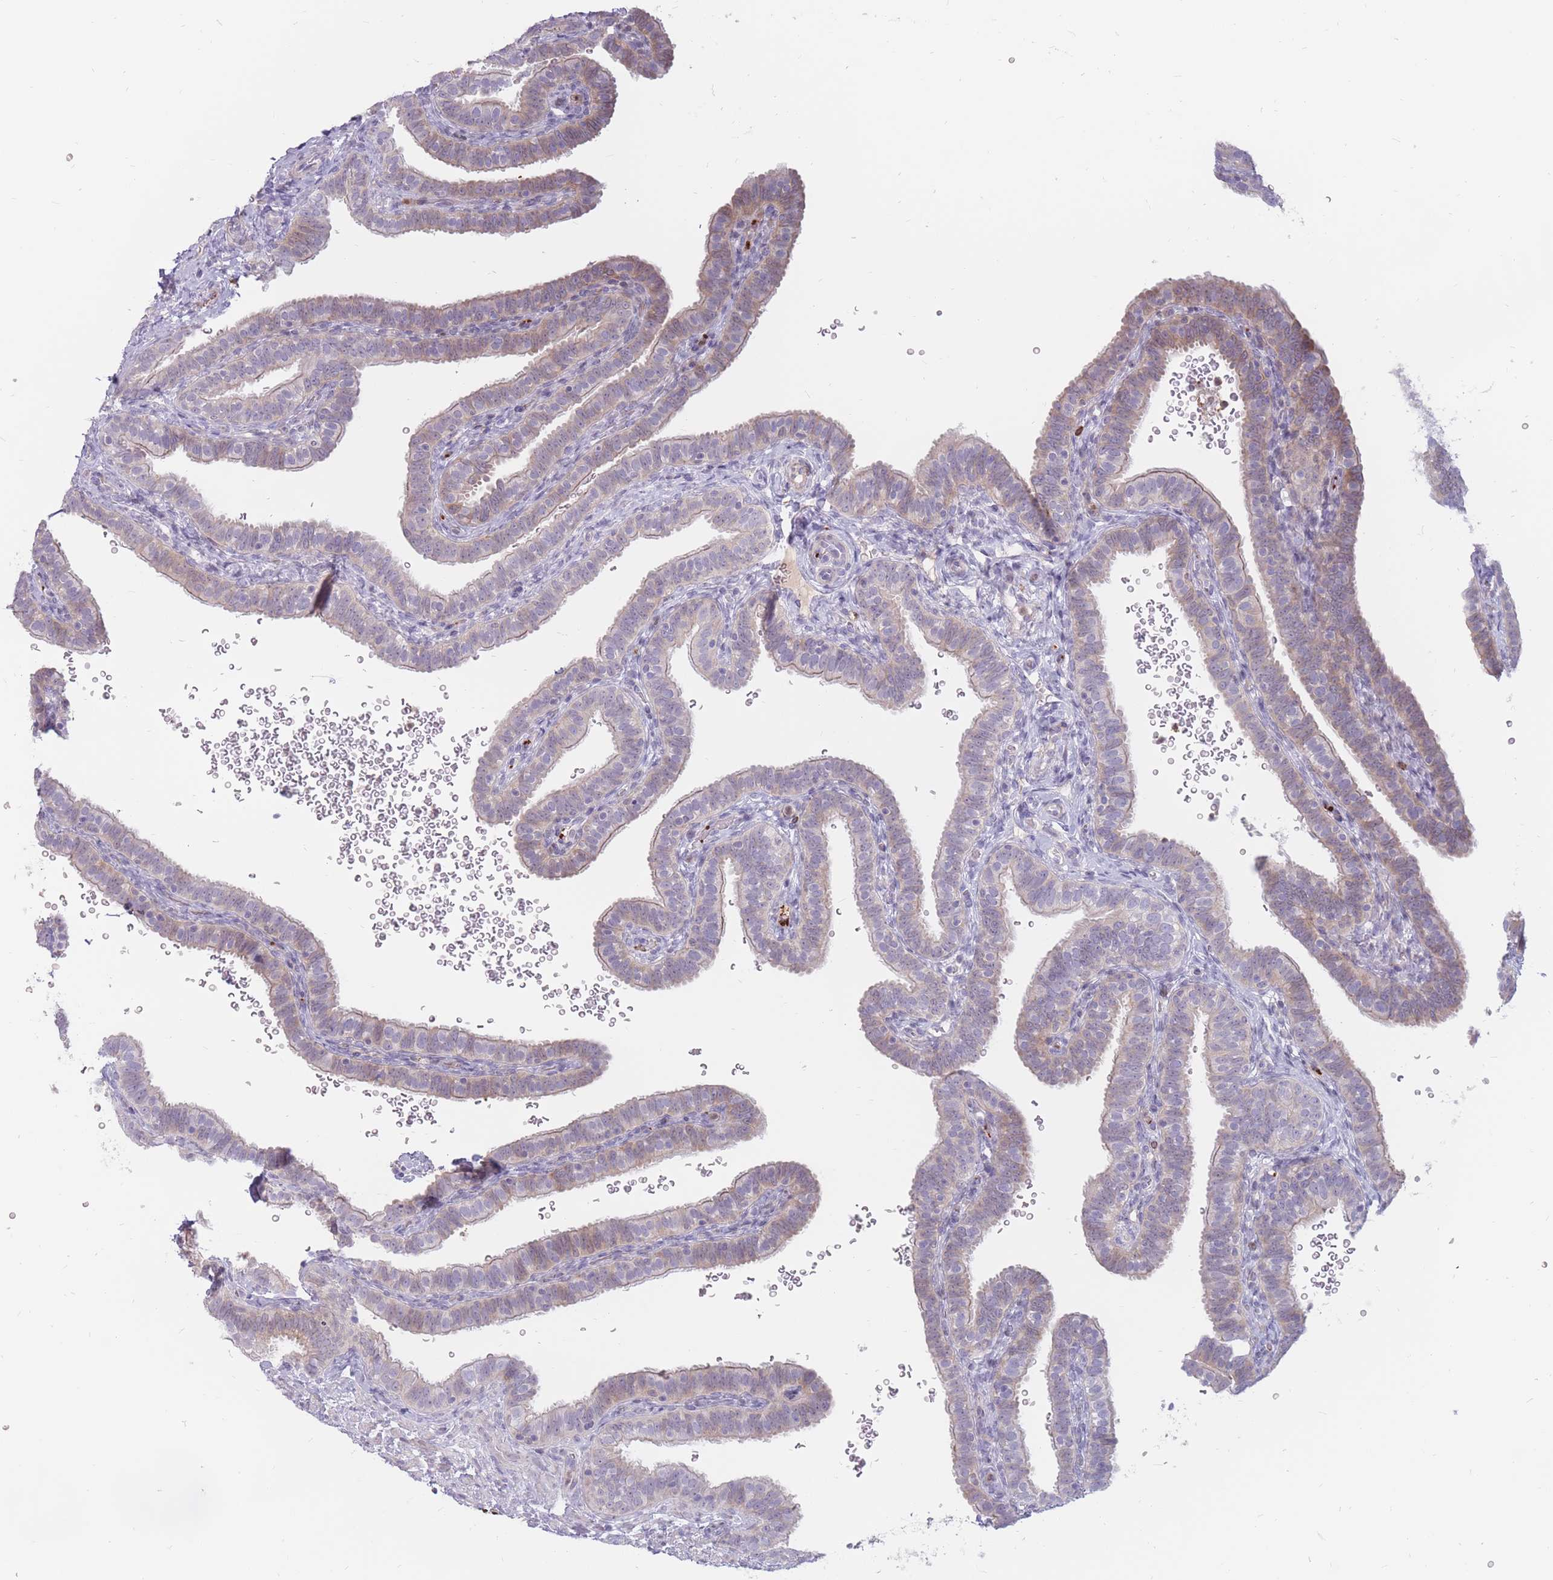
{"staining": {"intensity": "weak", "quantity": "<25%", "location": "cytoplasmic/membranous"}, "tissue": "fallopian tube", "cell_type": "Glandular cells", "image_type": "normal", "snomed": [{"axis": "morphology", "description": "Normal tissue, NOS"}, {"axis": "topography", "description": "Fallopian tube"}], "caption": "Protein analysis of unremarkable fallopian tube demonstrates no significant positivity in glandular cells. (Stains: DAB immunohistochemistry with hematoxylin counter stain, Microscopy: brightfield microscopy at high magnification).", "gene": "PTGDR", "patient": {"sex": "female", "age": 41}}